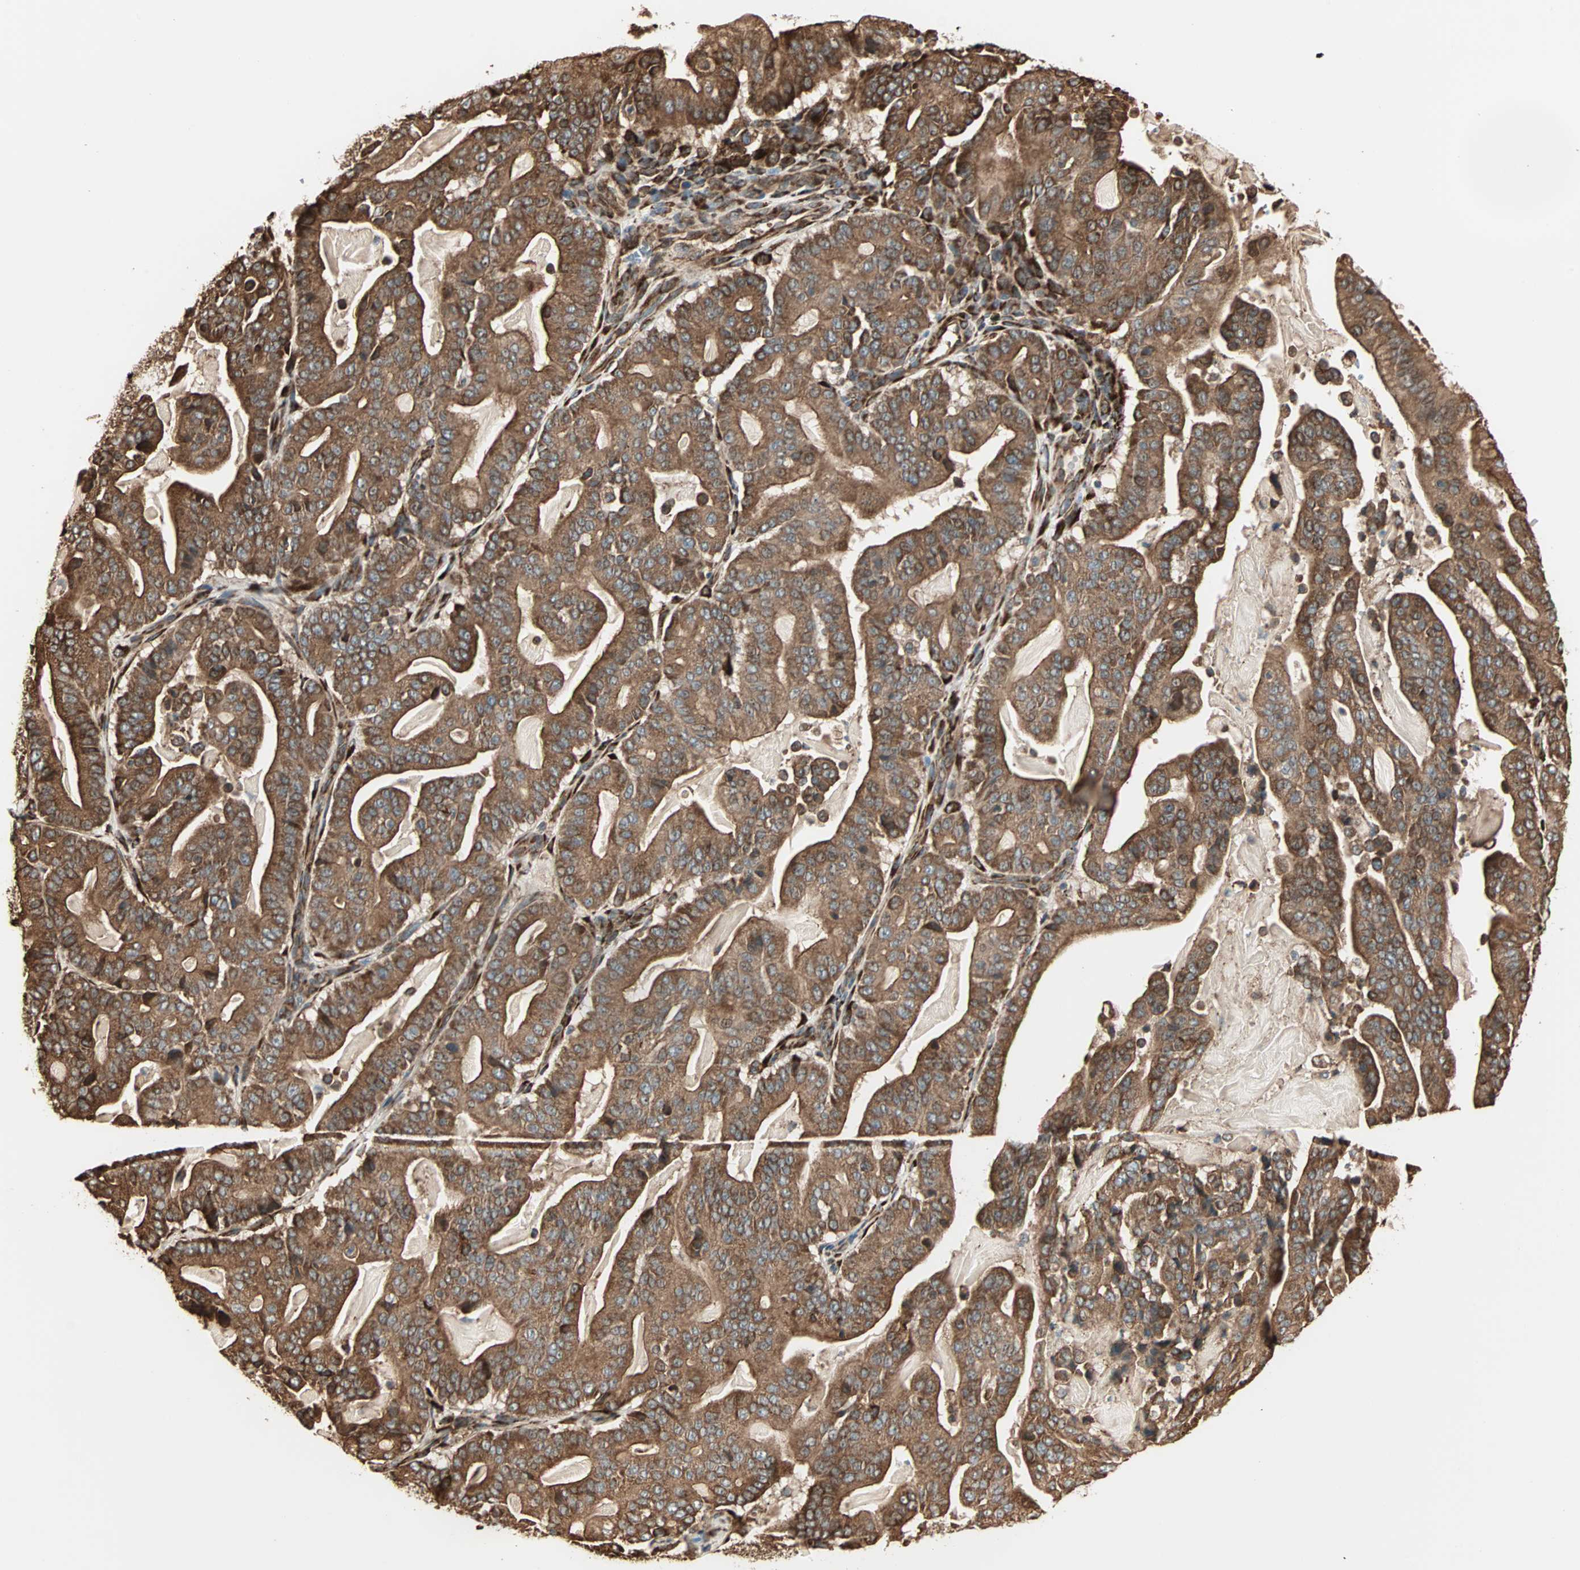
{"staining": {"intensity": "strong", "quantity": ">75%", "location": "cytoplasmic/membranous"}, "tissue": "pancreatic cancer", "cell_type": "Tumor cells", "image_type": "cancer", "snomed": [{"axis": "morphology", "description": "Adenocarcinoma, NOS"}, {"axis": "topography", "description": "Pancreas"}], "caption": "IHC micrograph of pancreatic adenocarcinoma stained for a protein (brown), which shows high levels of strong cytoplasmic/membranous expression in approximately >75% of tumor cells.", "gene": "P4HA1", "patient": {"sex": "male", "age": 63}}